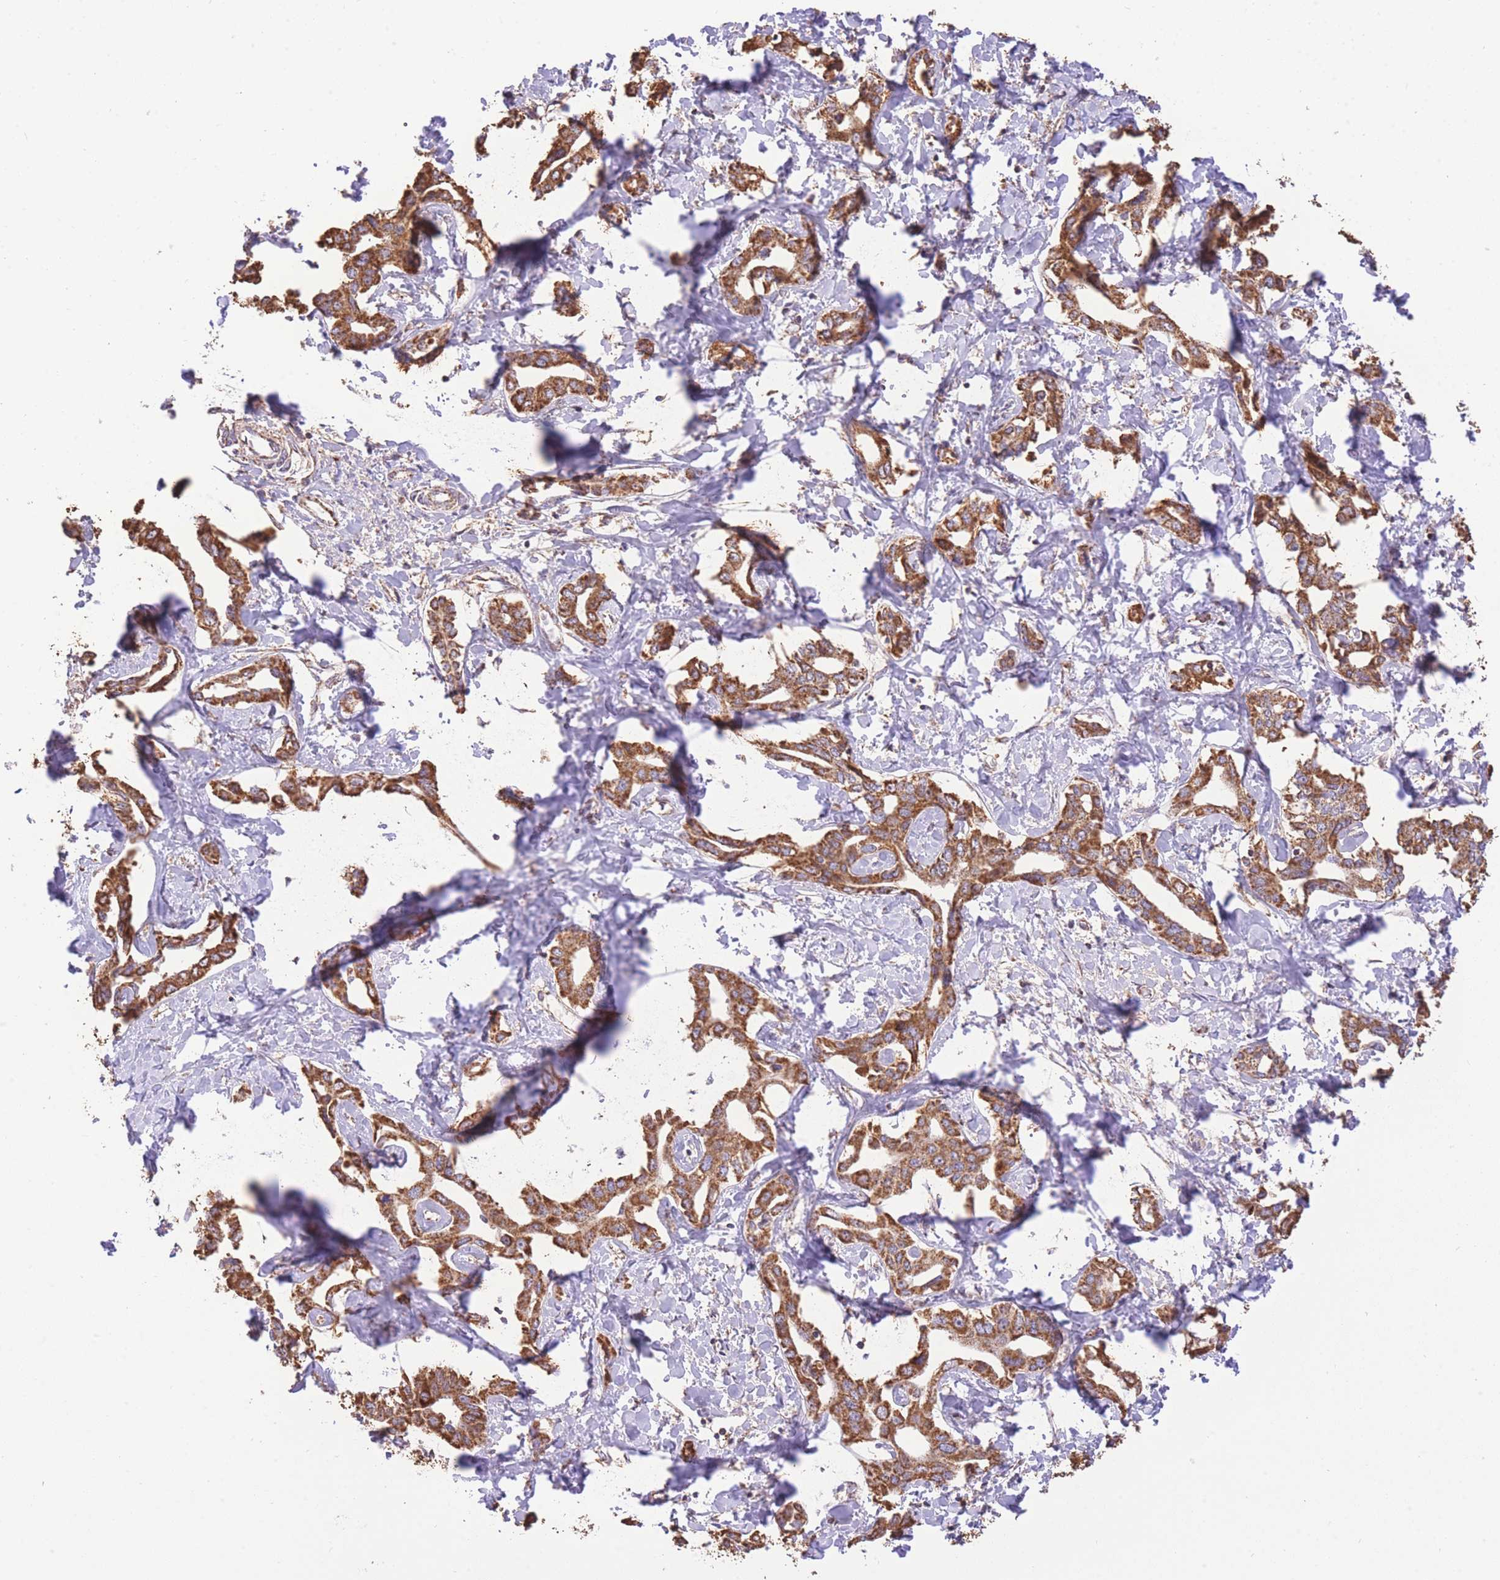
{"staining": {"intensity": "strong", "quantity": ">75%", "location": "cytoplasmic/membranous"}, "tissue": "liver cancer", "cell_type": "Tumor cells", "image_type": "cancer", "snomed": [{"axis": "morphology", "description": "Cholangiocarcinoma"}, {"axis": "topography", "description": "Liver"}], "caption": "Liver cancer tissue shows strong cytoplasmic/membranous staining in about >75% of tumor cells", "gene": "PREP", "patient": {"sex": "male", "age": 59}}